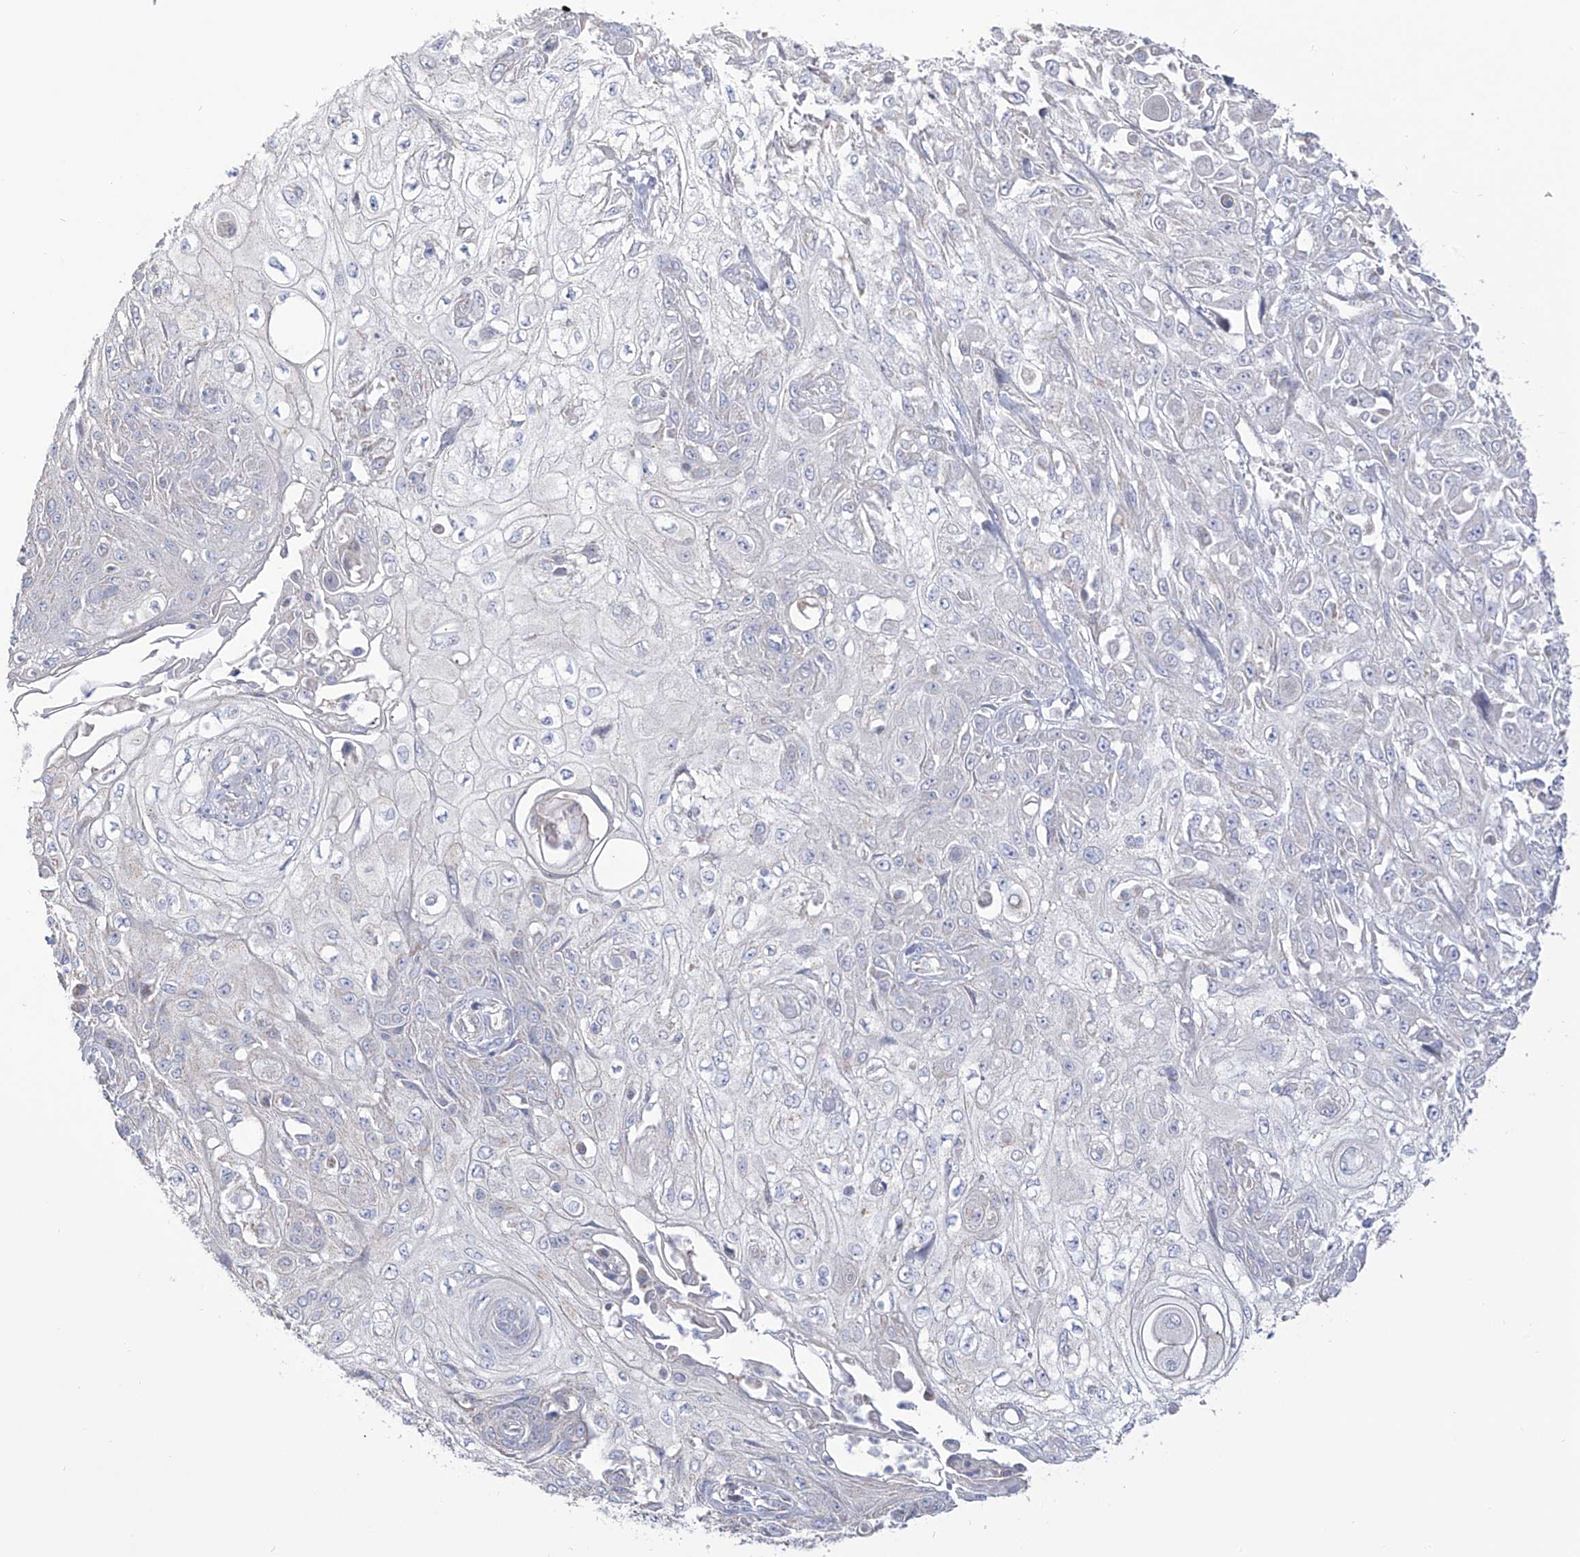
{"staining": {"intensity": "negative", "quantity": "none", "location": "none"}, "tissue": "skin cancer", "cell_type": "Tumor cells", "image_type": "cancer", "snomed": [{"axis": "morphology", "description": "Squamous cell carcinoma, NOS"}, {"axis": "morphology", "description": "Squamous cell carcinoma, metastatic, NOS"}, {"axis": "topography", "description": "Skin"}, {"axis": "topography", "description": "Lymph node"}], "caption": "There is no significant positivity in tumor cells of skin cancer (squamous cell carcinoma).", "gene": "RCHY1", "patient": {"sex": "male", "age": 75}}